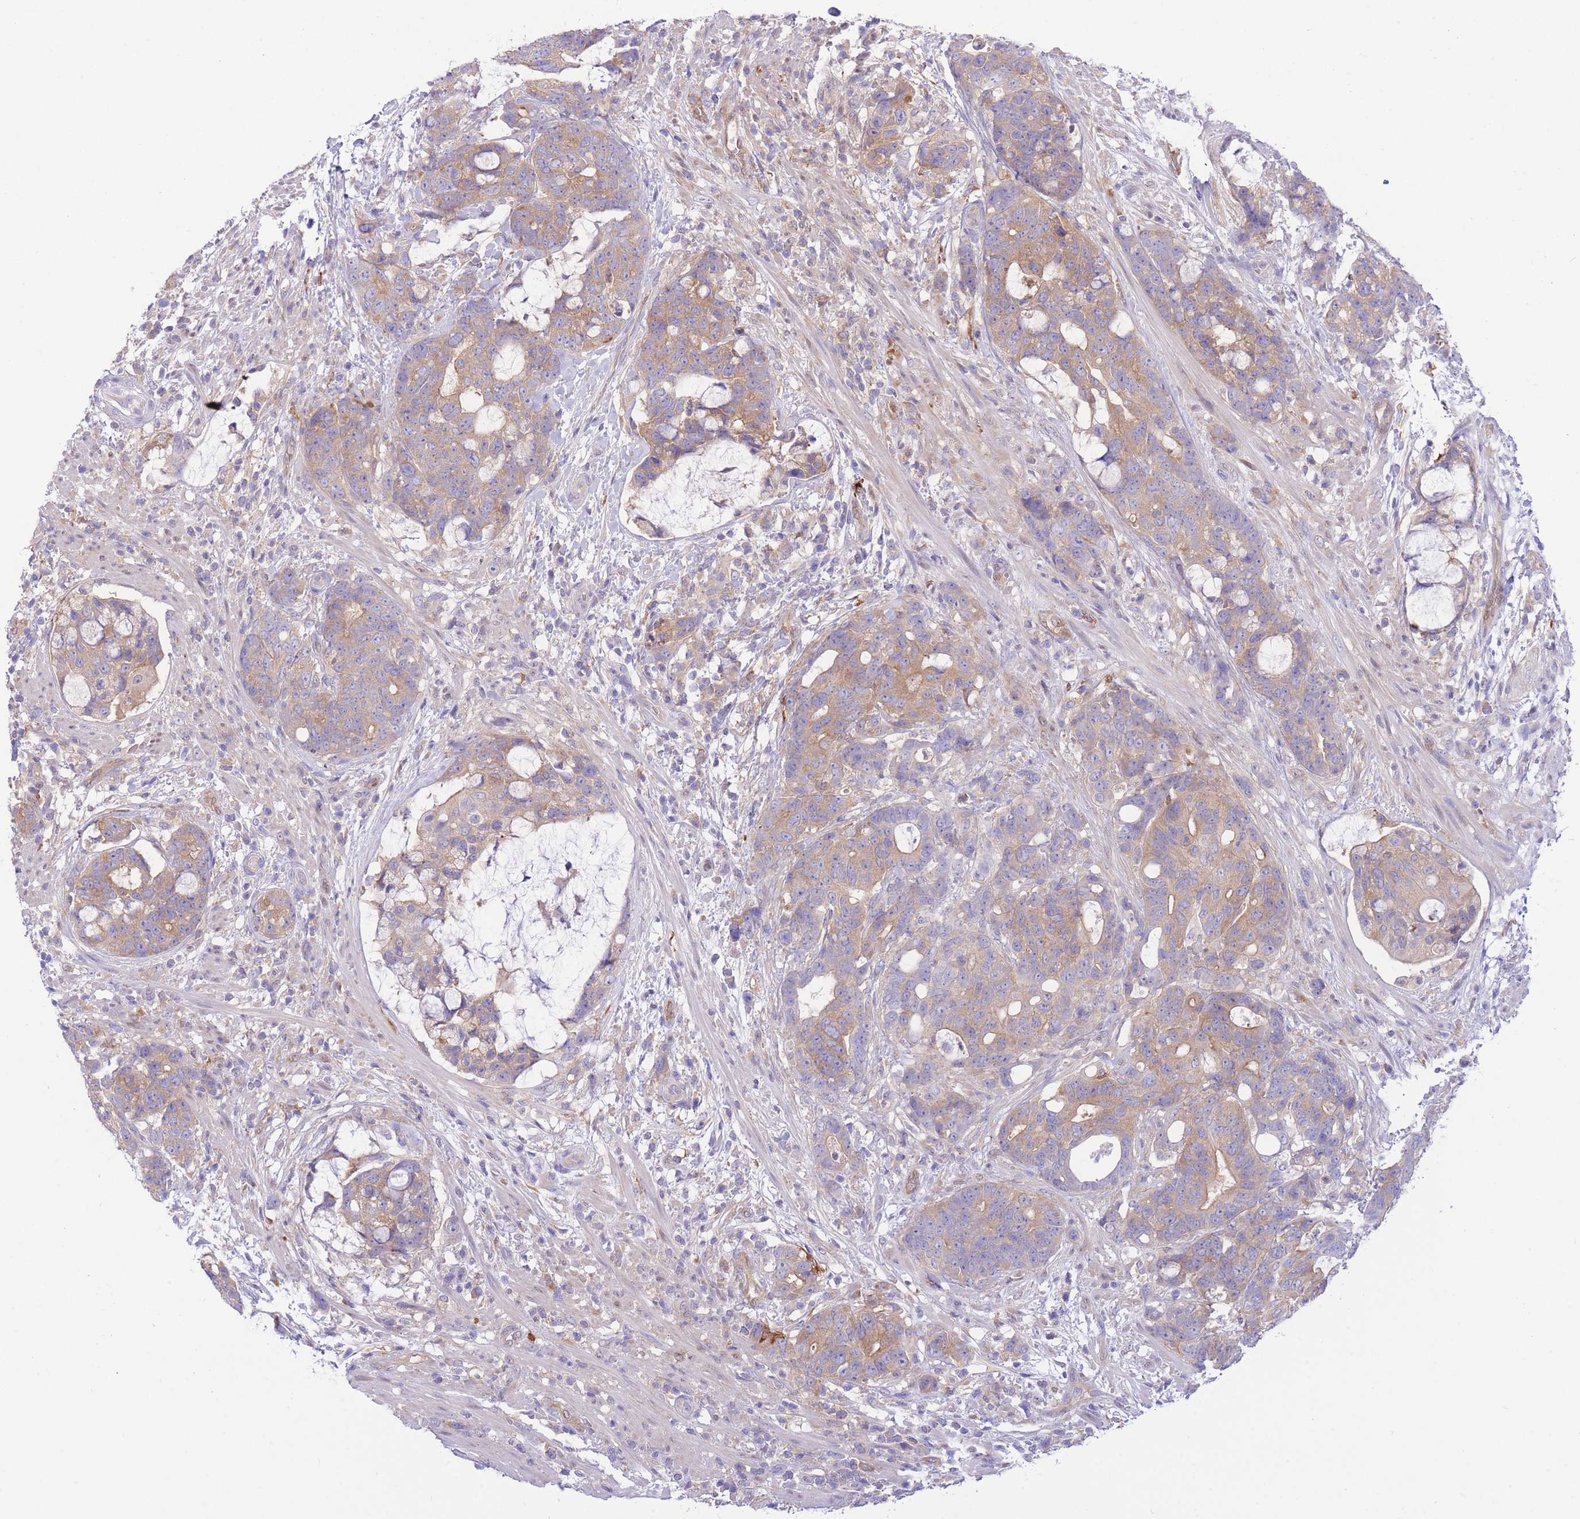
{"staining": {"intensity": "moderate", "quantity": ">75%", "location": "cytoplasmic/membranous"}, "tissue": "colorectal cancer", "cell_type": "Tumor cells", "image_type": "cancer", "snomed": [{"axis": "morphology", "description": "Adenocarcinoma, NOS"}, {"axis": "topography", "description": "Colon"}], "caption": "Approximately >75% of tumor cells in human adenocarcinoma (colorectal) demonstrate moderate cytoplasmic/membranous protein expression as visualized by brown immunohistochemical staining.", "gene": "NAMPT", "patient": {"sex": "female", "age": 82}}